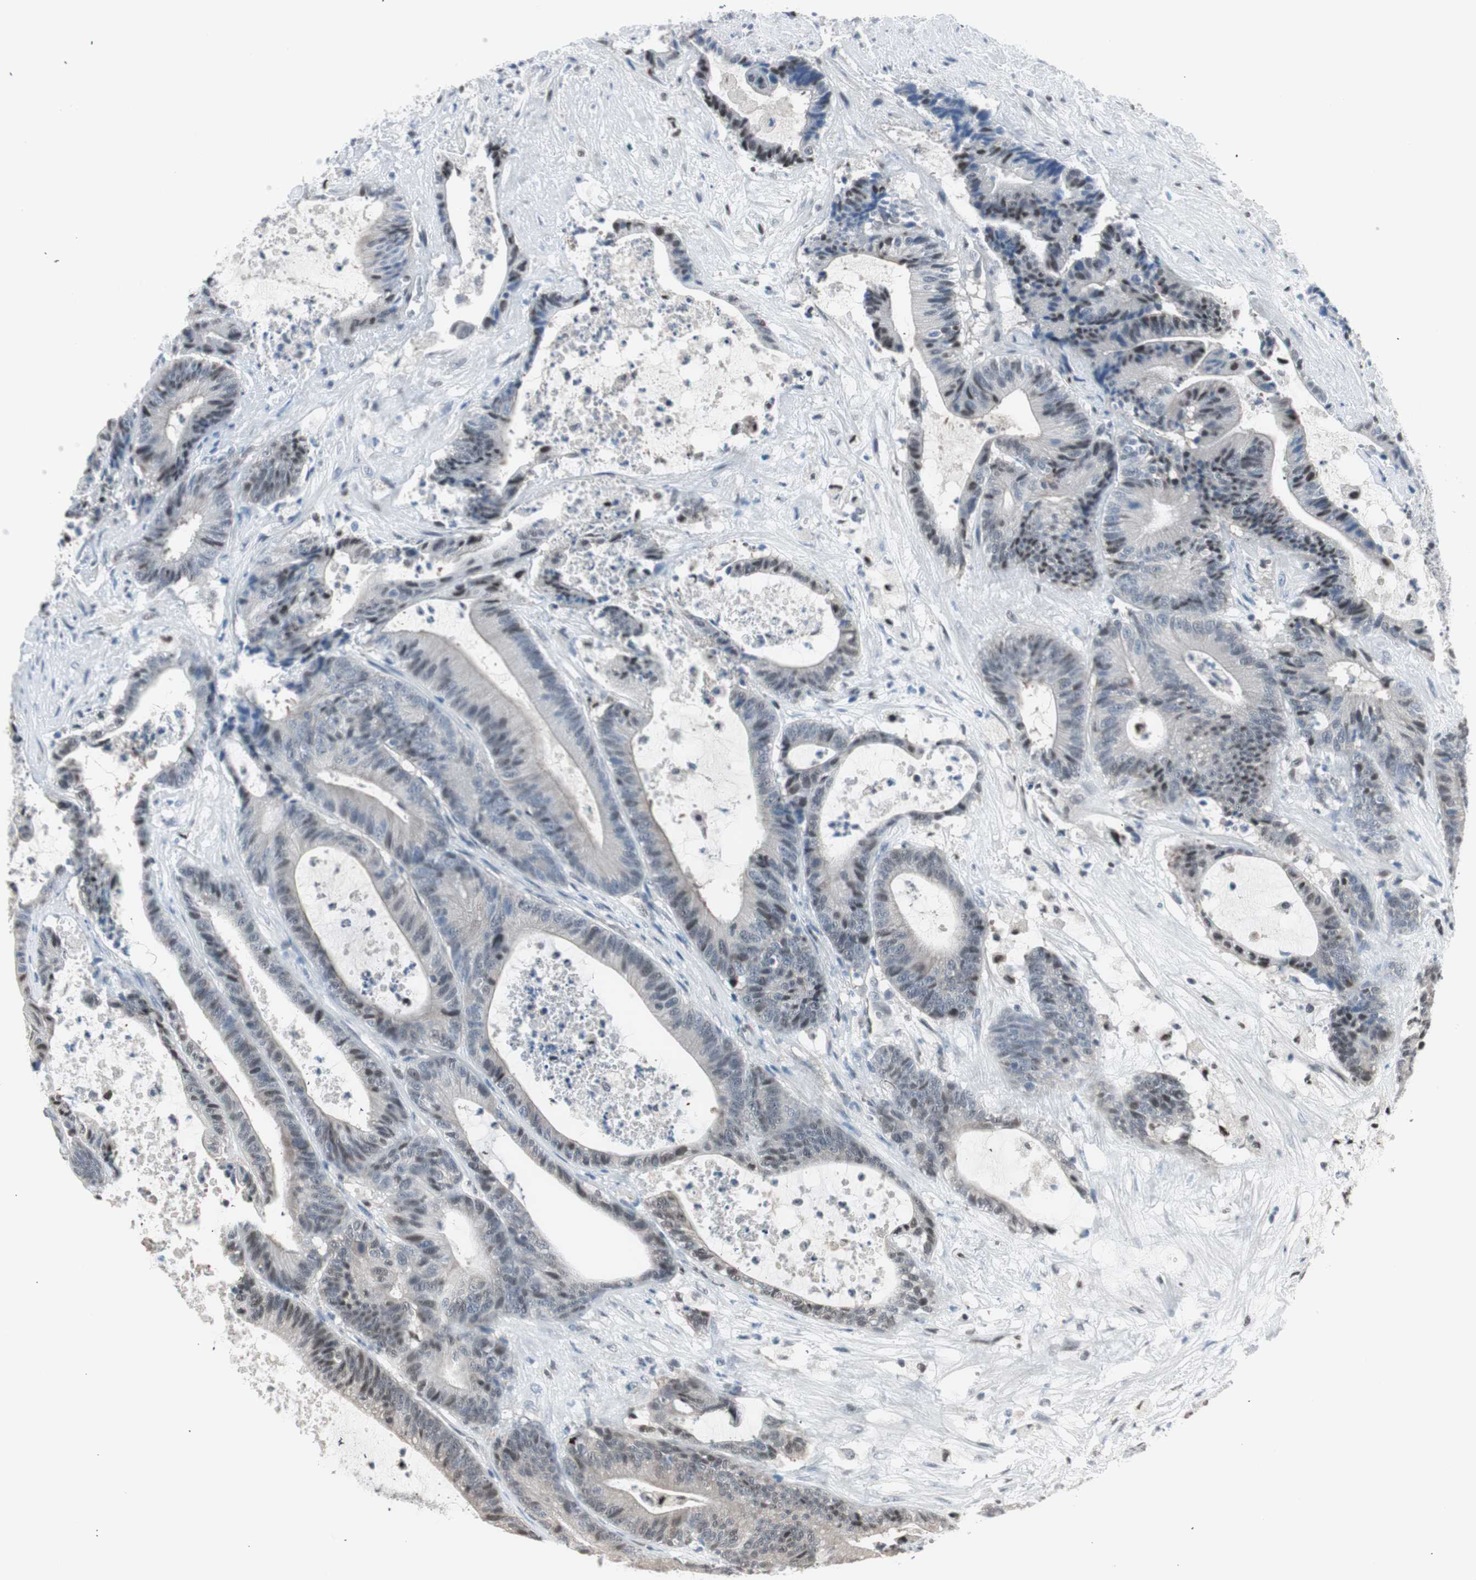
{"staining": {"intensity": "moderate", "quantity": "<25%", "location": "nuclear"}, "tissue": "colorectal cancer", "cell_type": "Tumor cells", "image_type": "cancer", "snomed": [{"axis": "morphology", "description": "Adenocarcinoma, NOS"}, {"axis": "topography", "description": "Colon"}], "caption": "A photomicrograph of colorectal cancer (adenocarcinoma) stained for a protein exhibits moderate nuclear brown staining in tumor cells.", "gene": "LONP2", "patient": {"sex": "female", "age": 84}}